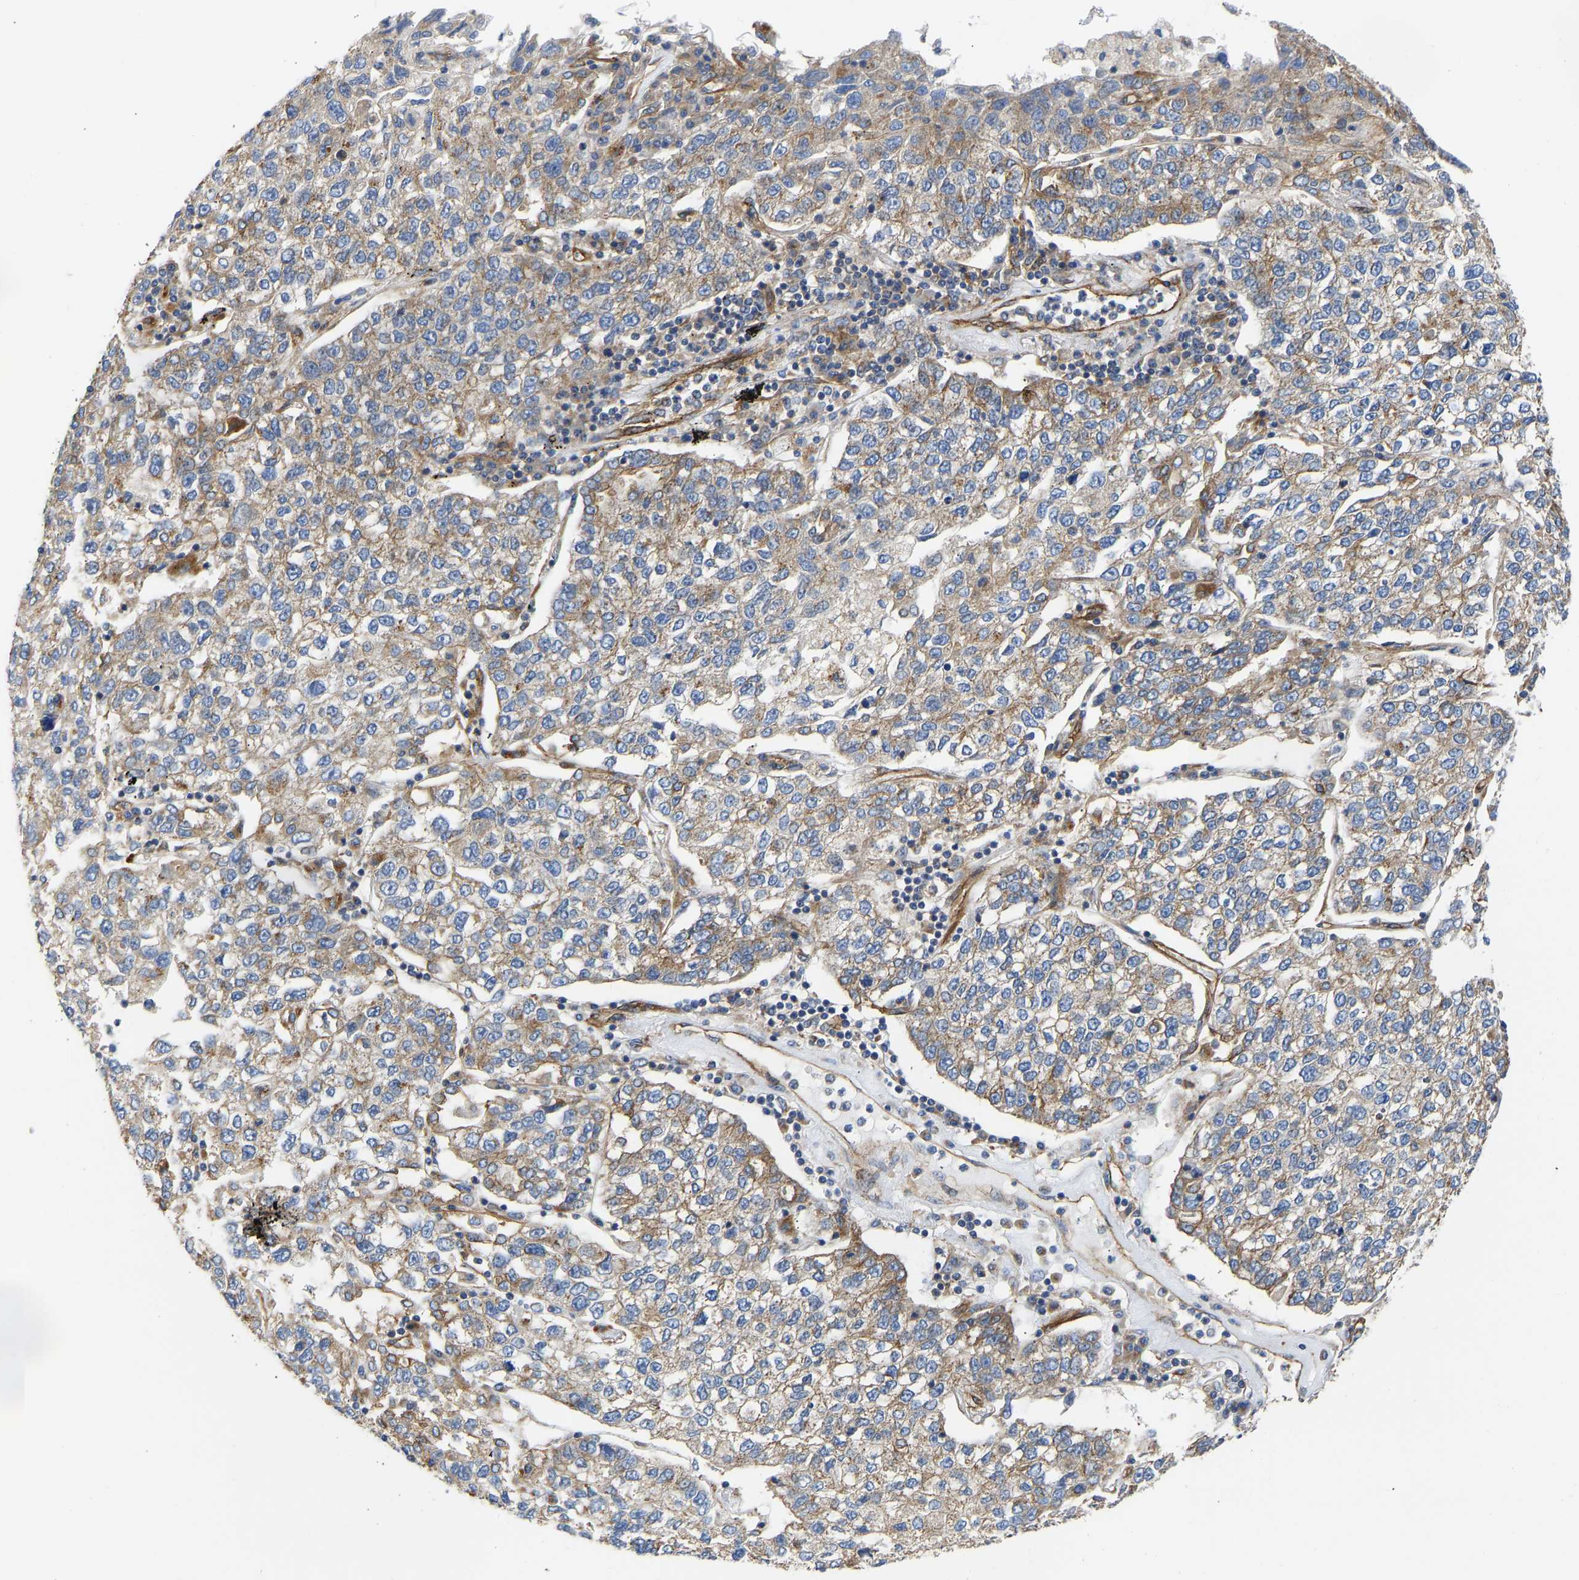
{"staining": {"intensity": "moderate", "quantity": ">75%", "location": "cytoplasmic/membranous"}, "tissue": "lung cancer", "cell_type": "Tumor cells", "image_type": "cancer", "snomed": [{"axis": "morphology", "description": "Adenocarcinoma, NOS"}, {"axis": "topography", "description": "Lung"}], "caption": "Tumor cells show medium levels of moderate cytoplasmic/membranous positivity in about >75% of cells in human lung adenocarcinoma.", "gene": "MYO1C", "patient": {"sex": "male", "age": 49}}